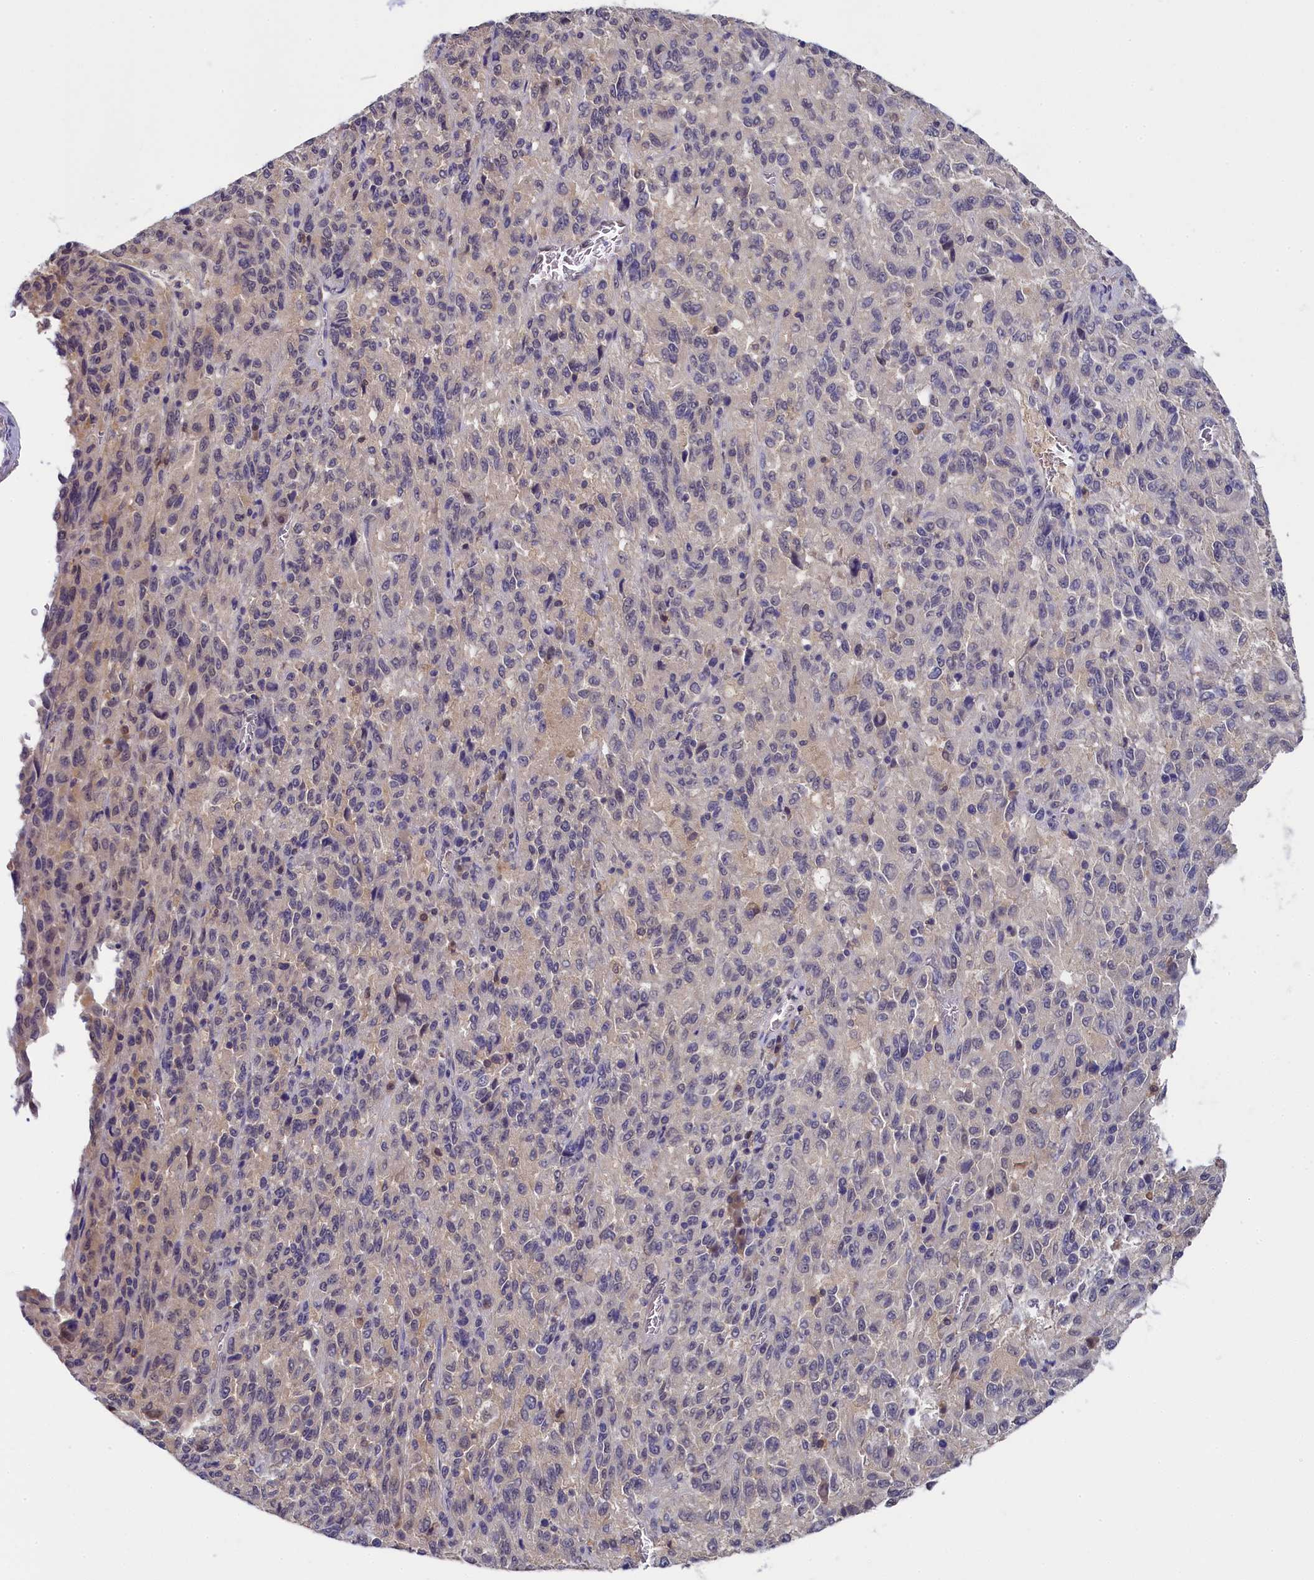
{"staining": {"intensity": "negative", "quantity": "none", "location": "none"}, "tissue": "melanoma", "cell_type": "Tumor cells", "image_type": "cancer", "snomed": [{"axis": "morphology", "description": "Malignant melanoma, Metastatic site"}, {"axis": "topography", "description": "Lung"}], "caption": "Tumor cells show no significant protein positivity in melanoma. The staining was performed using DAB (3,3'-diaminobenzidine) to visualize the protein expression in brown, while the nuclei were stained in blue with hematoxylin (Magnification: 20x).", "gene": "C11orf54", "patient": {"sex": "male", "age": 64}}